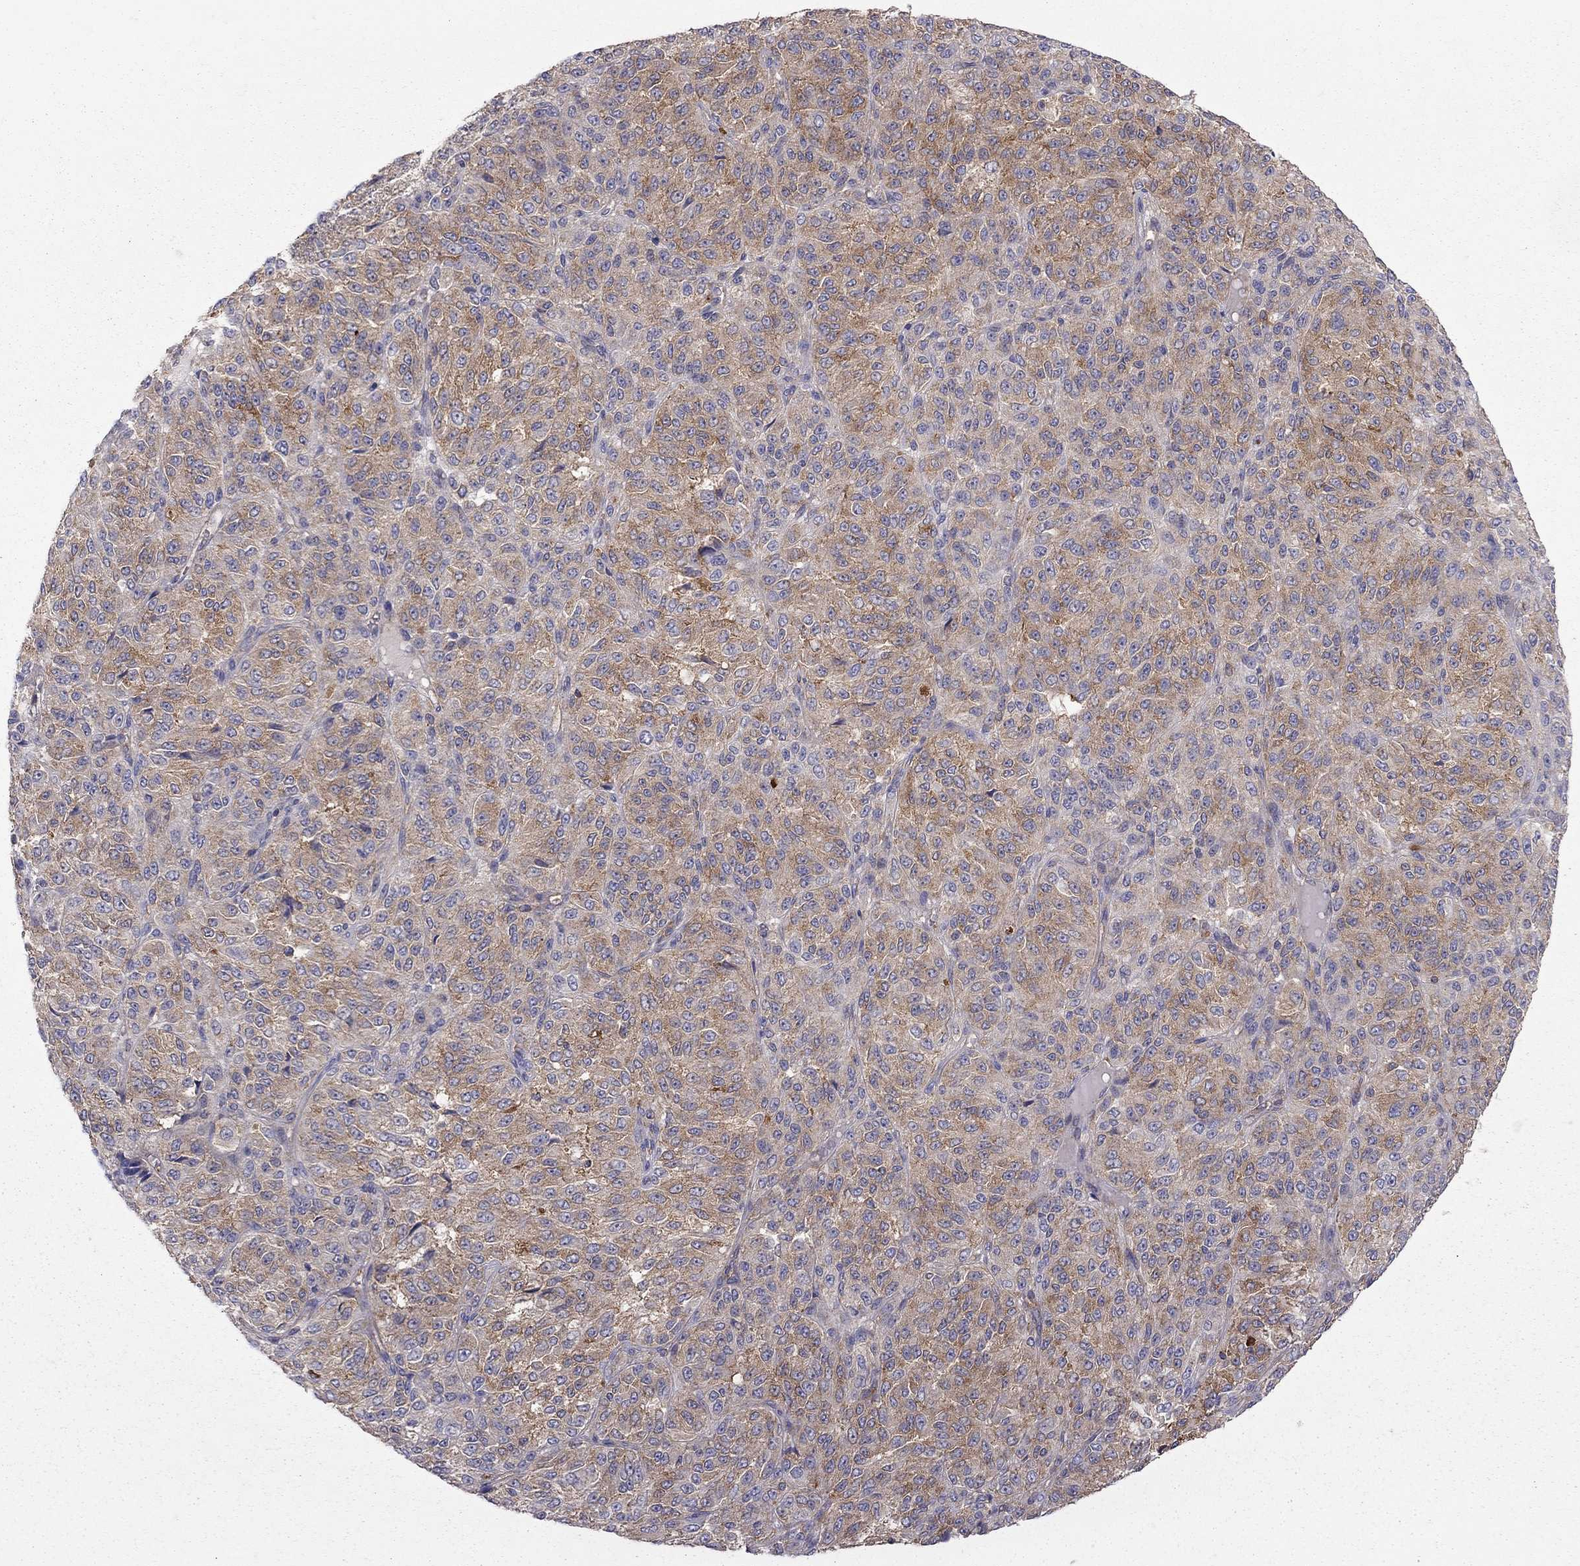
{"staining": {"intensity": "moderate", "quantity": "25%-75%", "location": "cytoplasmic/membranous"}, "tissue": "melanoma", "cell_type": "Tumor cells", "image_type": "cancer", "snomed": [{"axis": "morphology", "description": "Malignant melanoma, Metastatic site"}, {"axis": "topography", "description": "Brain"}], "caption": "Melanoma tissue reveals moderate cytoplasmic/membranous staining in approximately 25%-75% of tumor cells The staining was performed using DAB (3,3'-diaminobenzidine) to visualize the protein expression in brown, while the nuclei were stained in blue with hematoxylin (Magnification: 20x).", "gene": "EIF4E3", "patient": {"sex": "female", "age": 56}}